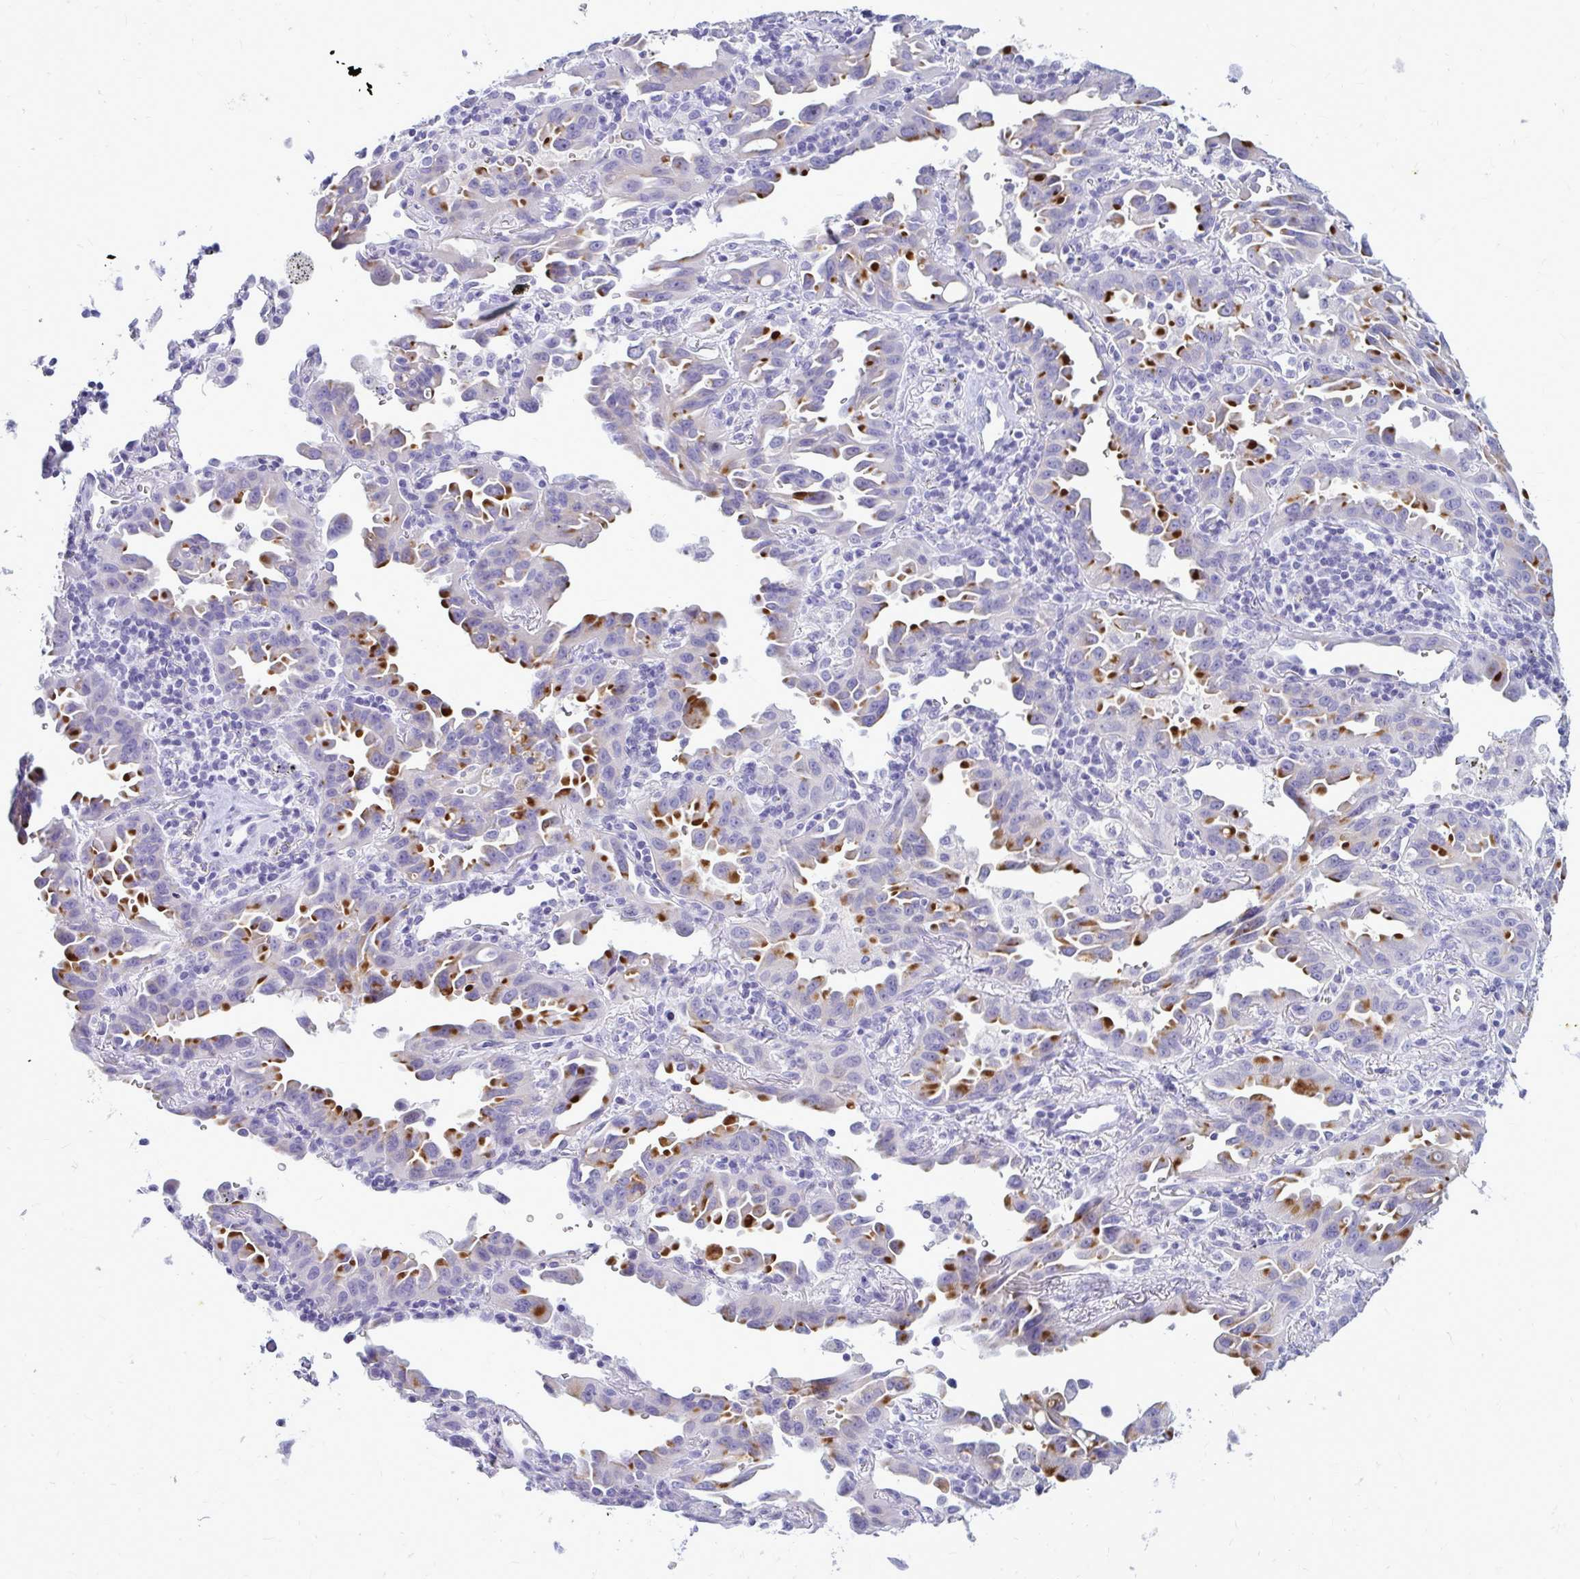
{"staining": {"intensity": "strong", "quantity": "25%-75%", "location": "cytoplasmic/membranous"}, "tissue": "lung cancer", "cell_type": "Tumor cells", "image_type": "cancer", "snomed": [{"axis": "morphology", "description": "Adenocarcinoma, NOS"}, {"axis": "topography", "description": "Lung"}], "caption": "Immunohistochemistry image of human adenocarcinoma (lung) stained for a protein (brown), which displays high levels of strong cytoplasmic/membranous expression in about 25%-75% of tumor cells.", "gene": "NANOGNB", "patient": {"sex": "male", "age": 68}}